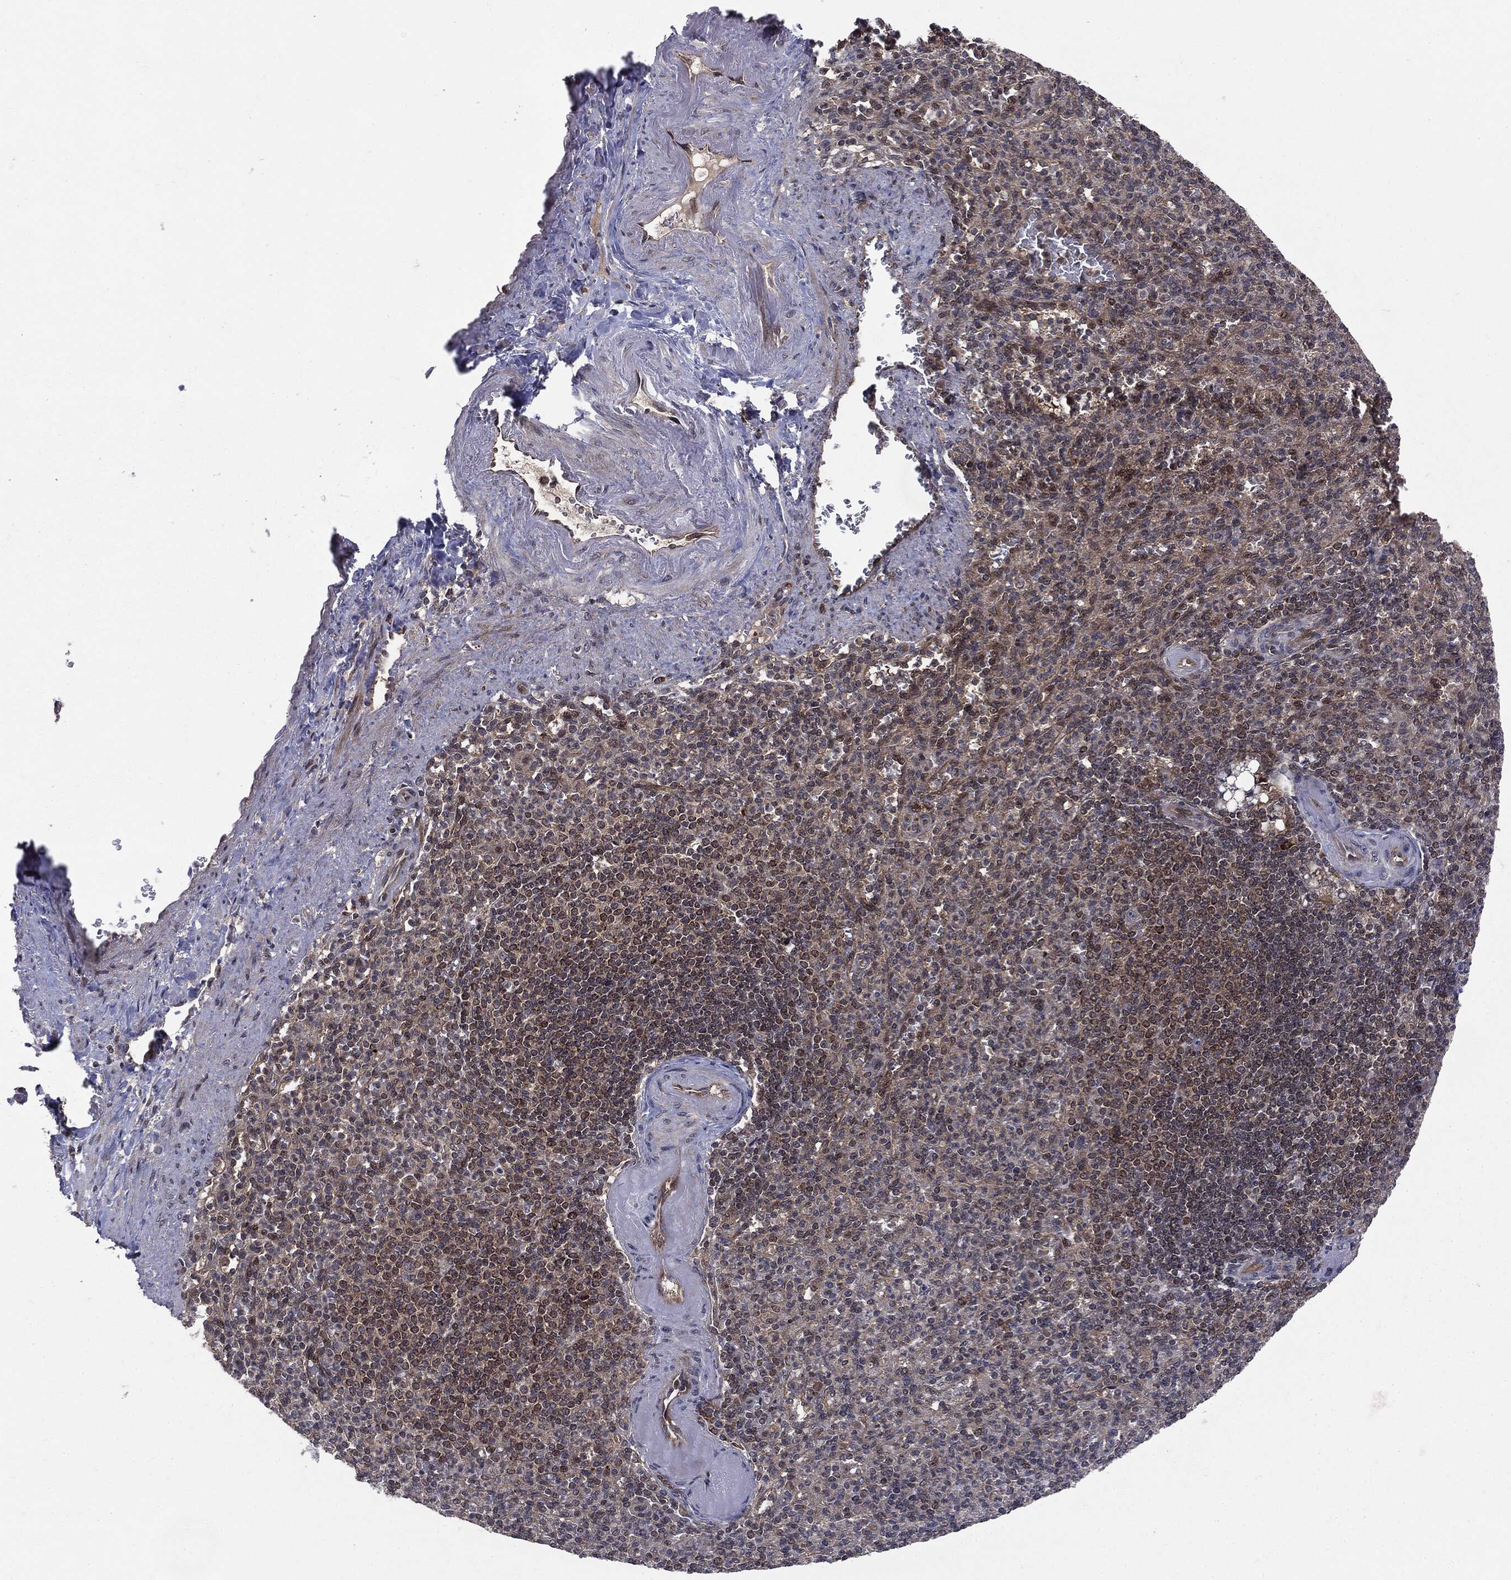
{"staining": {"intensity": "weak", "quantity": "<25%", "location": "cytoplasmic/membranous"}, "tissue": "spleen", "cell_type": "Cells in red pulp", "image_type": "normal", "snomed": [{"axis": "morphology", "description": "Normal tissue, NOS"}, {"axis": "topography", "description": "Spleen"}], "caption": "Cells in red pulp show no significant expression in normal spleen. (DAB (3,3'-diaminobenzidine) immunohistochemistry visualized using brightfield microscopy, high magnification).", "gene": "PTPA", "patient": {"sex": "female", "age": 74}}